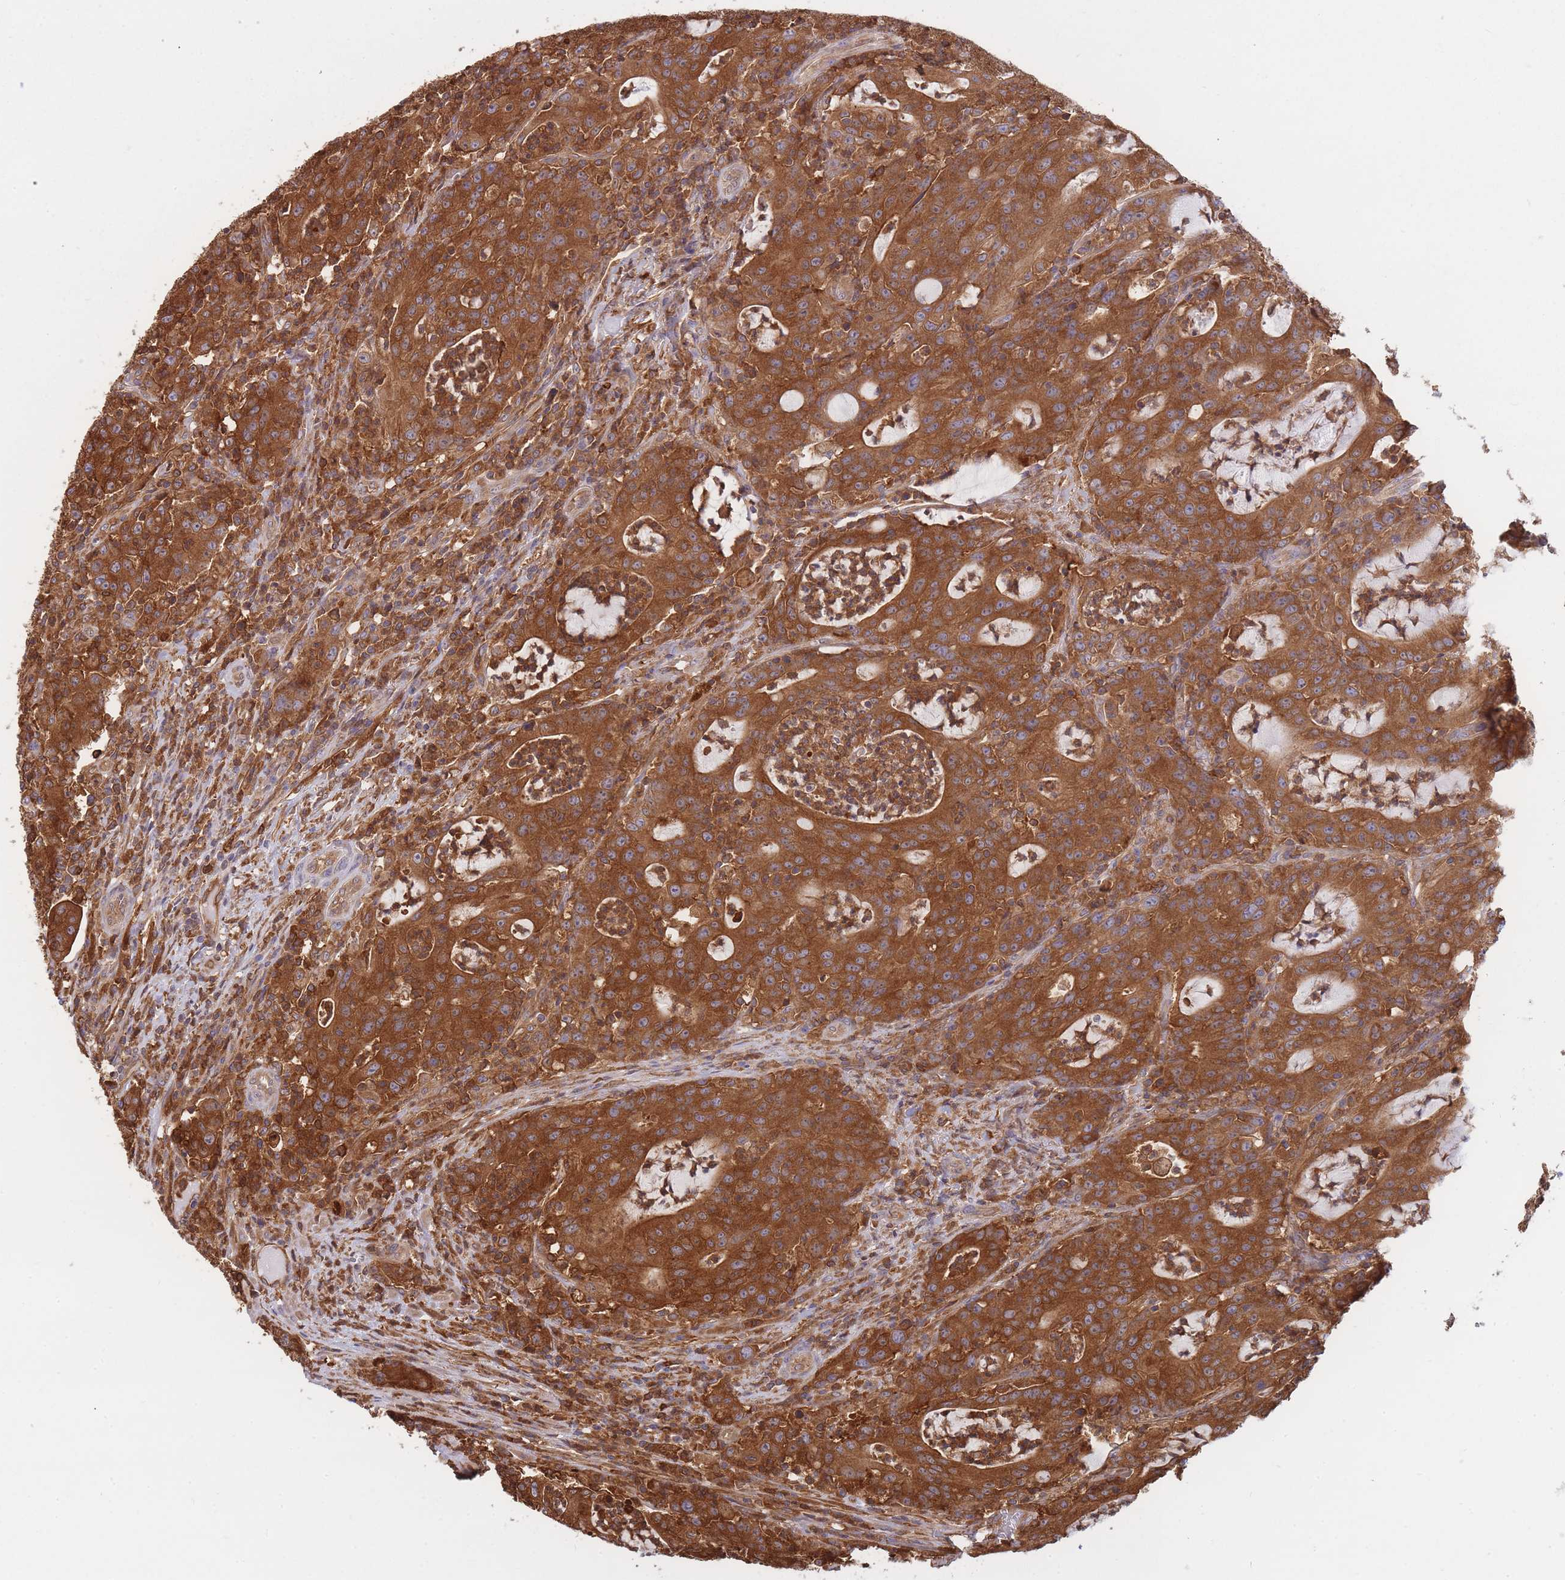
{"staining": {"intensity": "strong", "quantity": ">75%", "location": "cytoplasmic/membranous"}, "tissue": "colorectal cancer", "cell_type": "Tumor cells", "image_type": "cancer", "snomed": [{"axis": "morphology", "description": "Adenocarcinoma, NOS"}, {"axis": "topography", "description": "Colon"}], "caption": "Immunohistochemistry staining of adenocarcinoma (colorectal), which exhibits high levels of strong cytoplasmic/membranous positivity in approximately >75% of tumor cells indicating strong cytoplasmic/membranous protein positivity. The staining was performed using DAB (3,3'-diaminobenzidine) (brown) for protein detection and nuclei were counterstained in hematoxylin (blue).", "gene": "SLC4A9", "patient": {"sex": "male", "age": 83}}